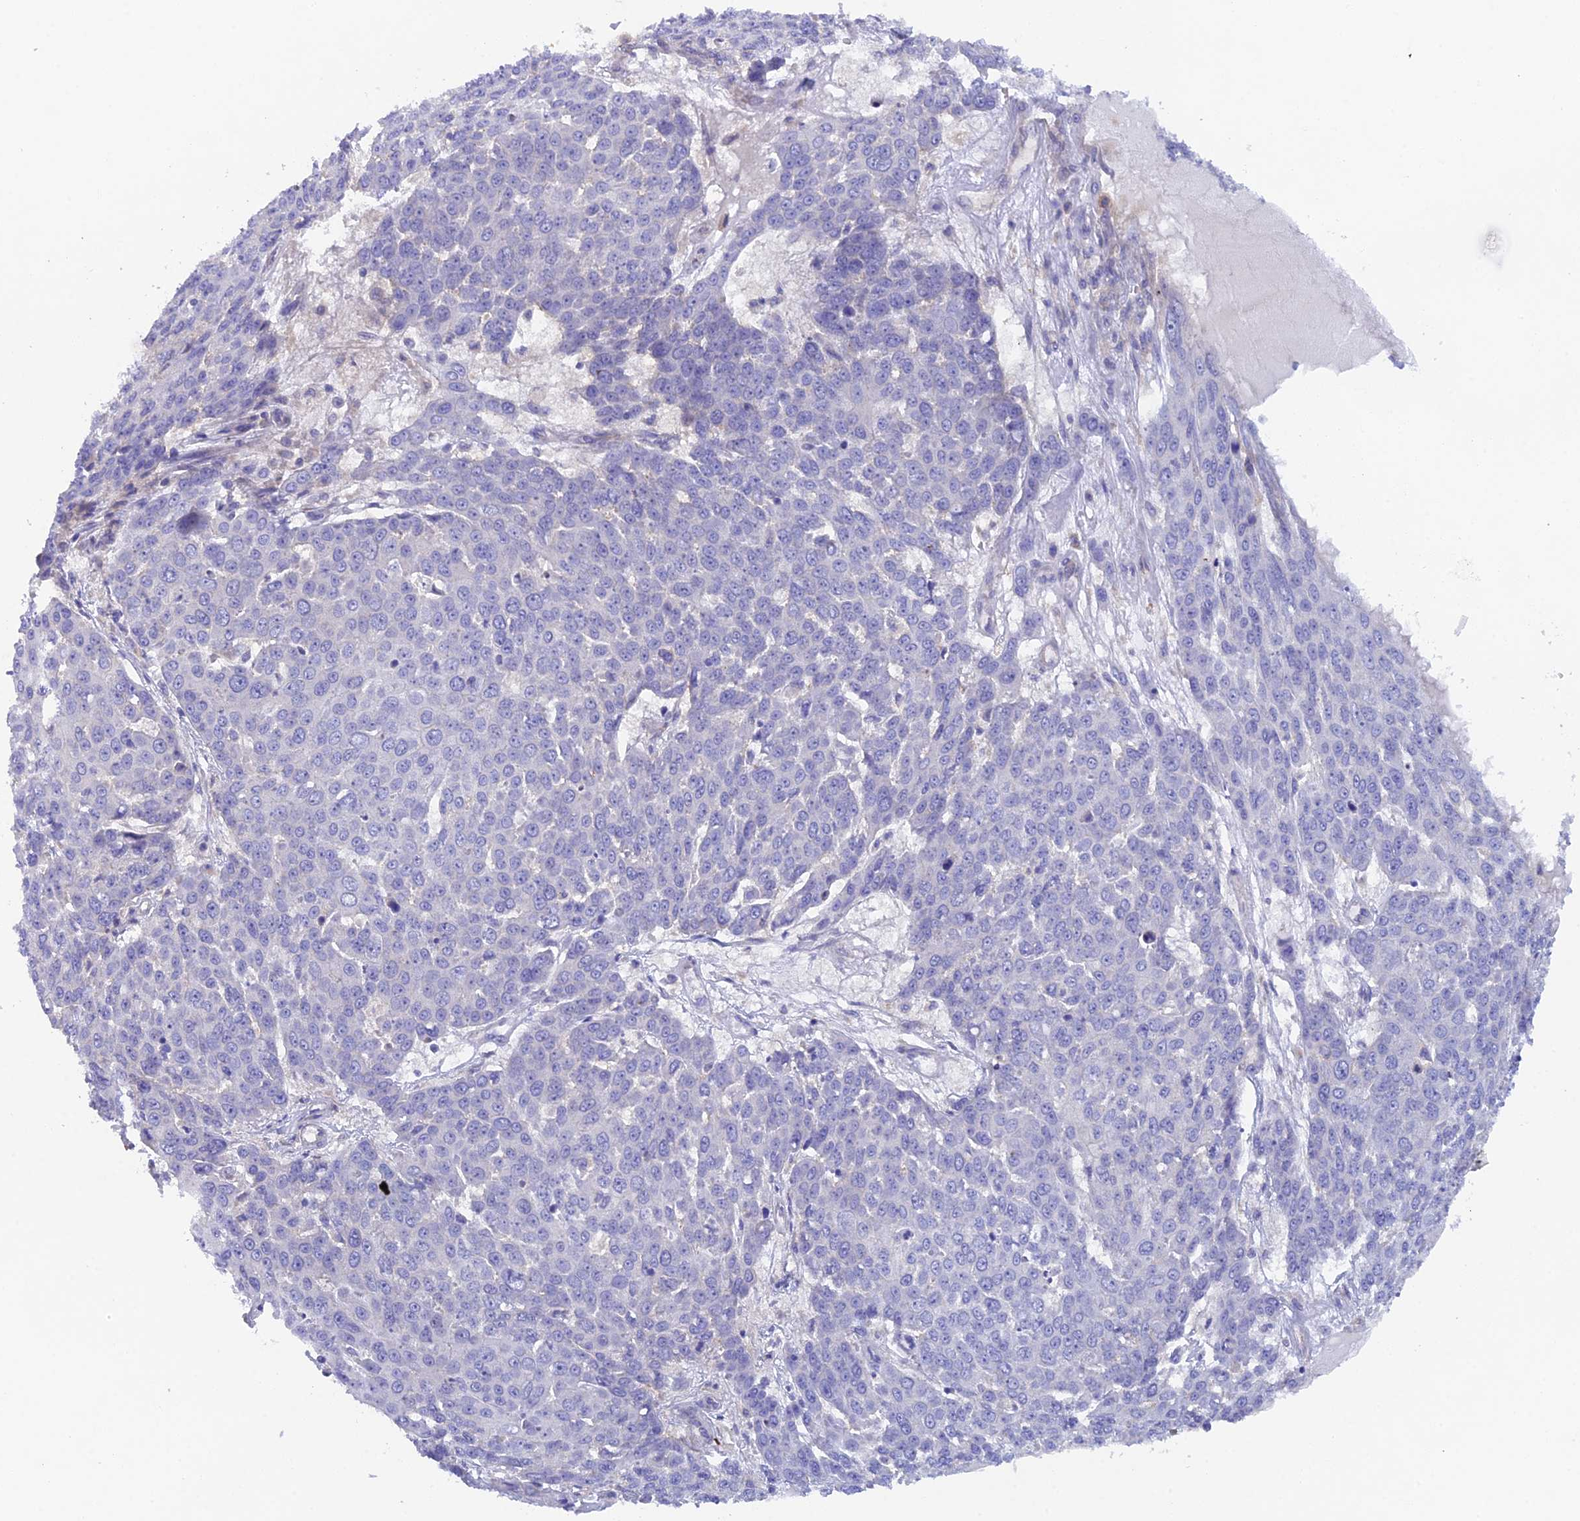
{"staining": {"intensity": "negative", "quantity": "none", "location": "none"}, "tissue": "skin cancer", "cell_type": "Tumor cells", "image_type": "cancer", "snomed": [{"axis": "morphology", "description": "Squamous cell carcinoma, NOS"}, {"axis": "topography", "description": "Skin"}], "caption": "IHC histopathology image of human skin cancer (squamous cell carcinoma) stained for a protein (brown), which displays no staining in tumor cells.", "gene": "FZR1", "patient": {"sex": "male", "age": 71}}